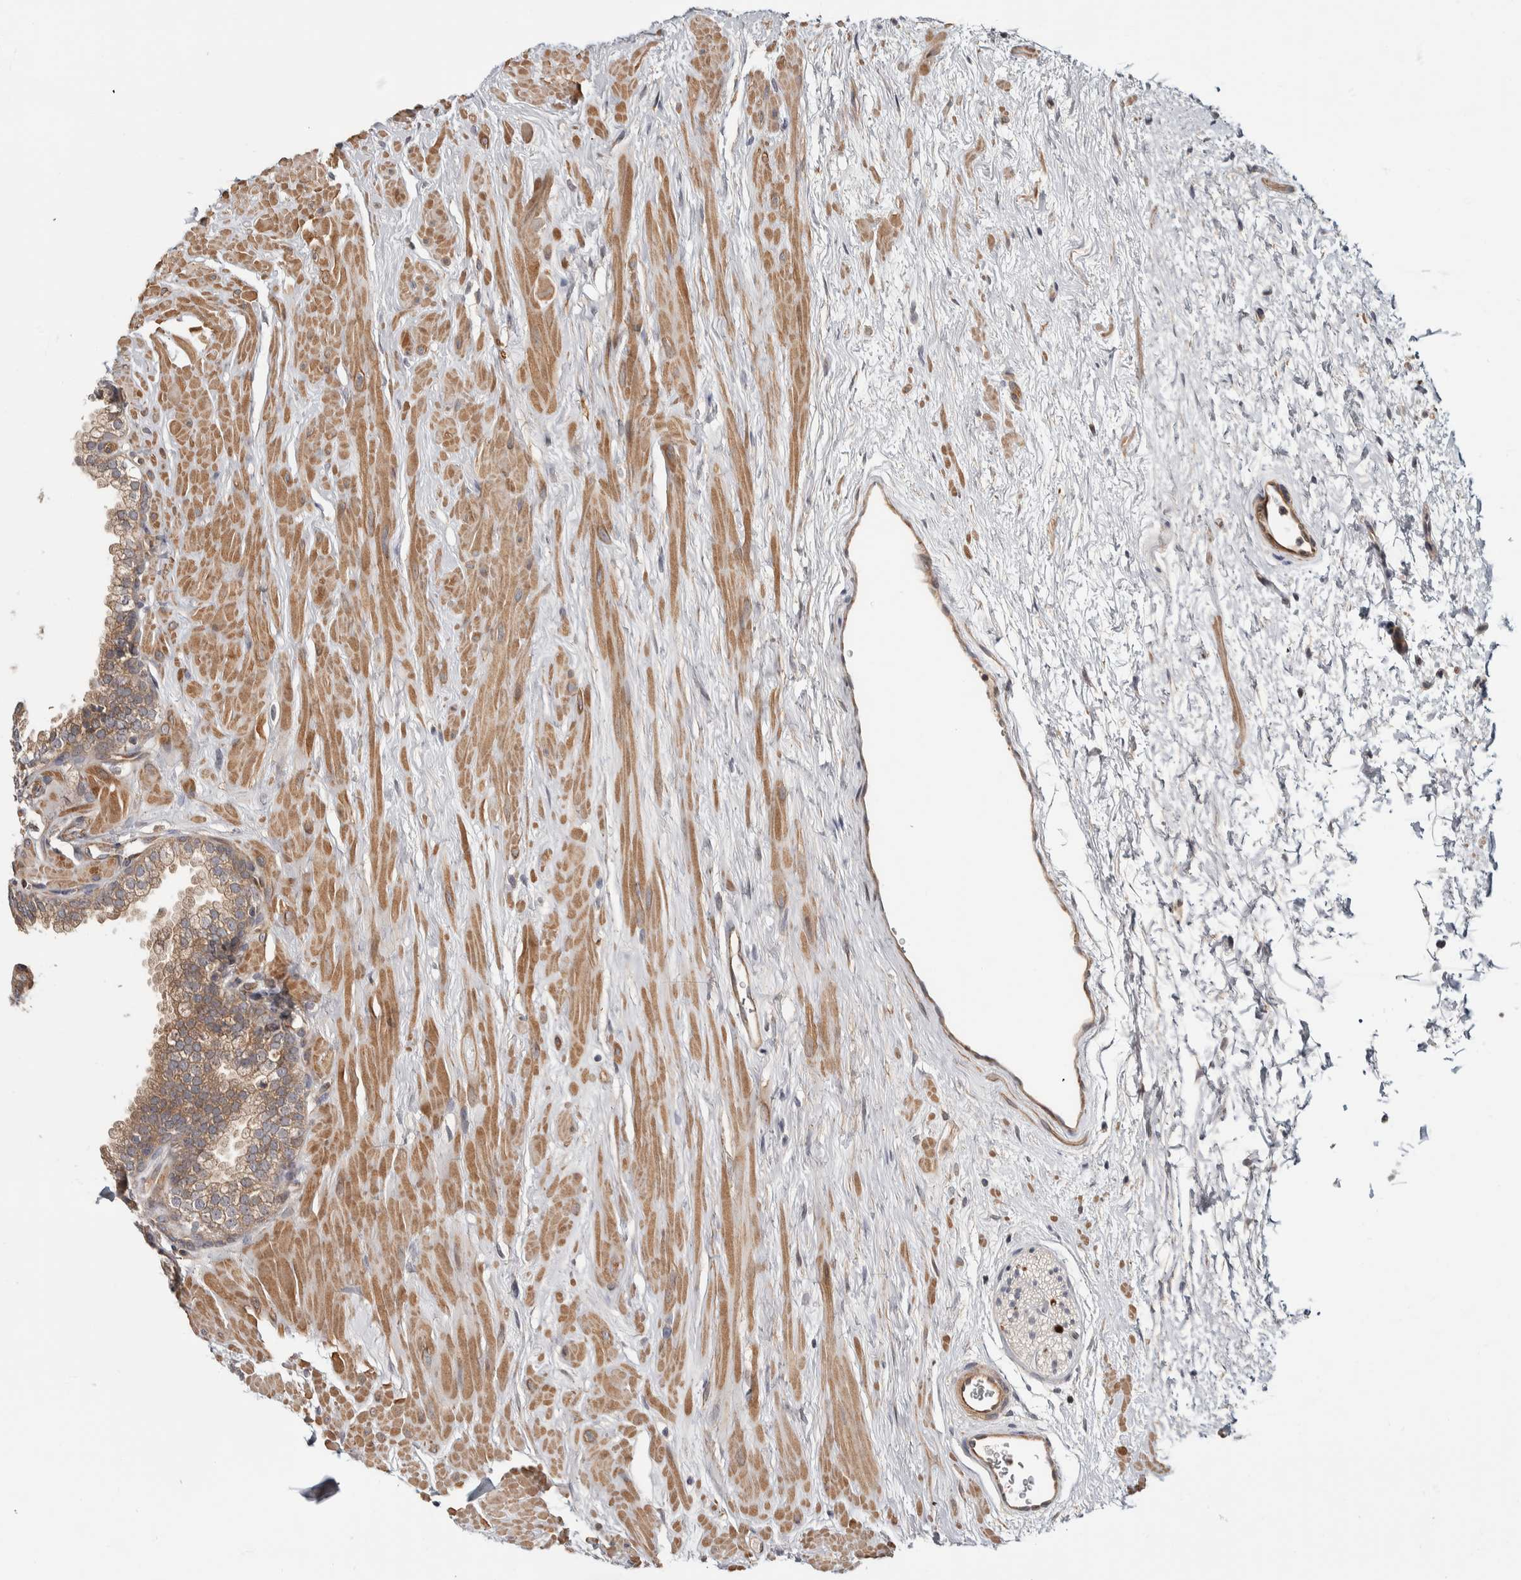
{"staining": {"intensity": "weak", "quantity": ">75%", "location": "cytoplasmic/membranous"}, "tissue": "prostate", "cell_type": "Glandular cells", "image_type": "normal", "snomed": [{"axis": "morphology", "description": "Normal tissue, NOS"}, {"axis": "morphology", "description": "Urothelial carcinoma, Low grade"}, {"axis": "topography", "description": "Urinary bladder"}, {"axis": "topography", "description": "Prostate"}], "caption": "Immunohistochemistry of unremarkable human prostate shows low levels of weak cytoplasmic/membranous expression in approximately >75% of glandular cells.", "gene": "CHMP4C", "patient": {"sex": "male", "age": 60}}